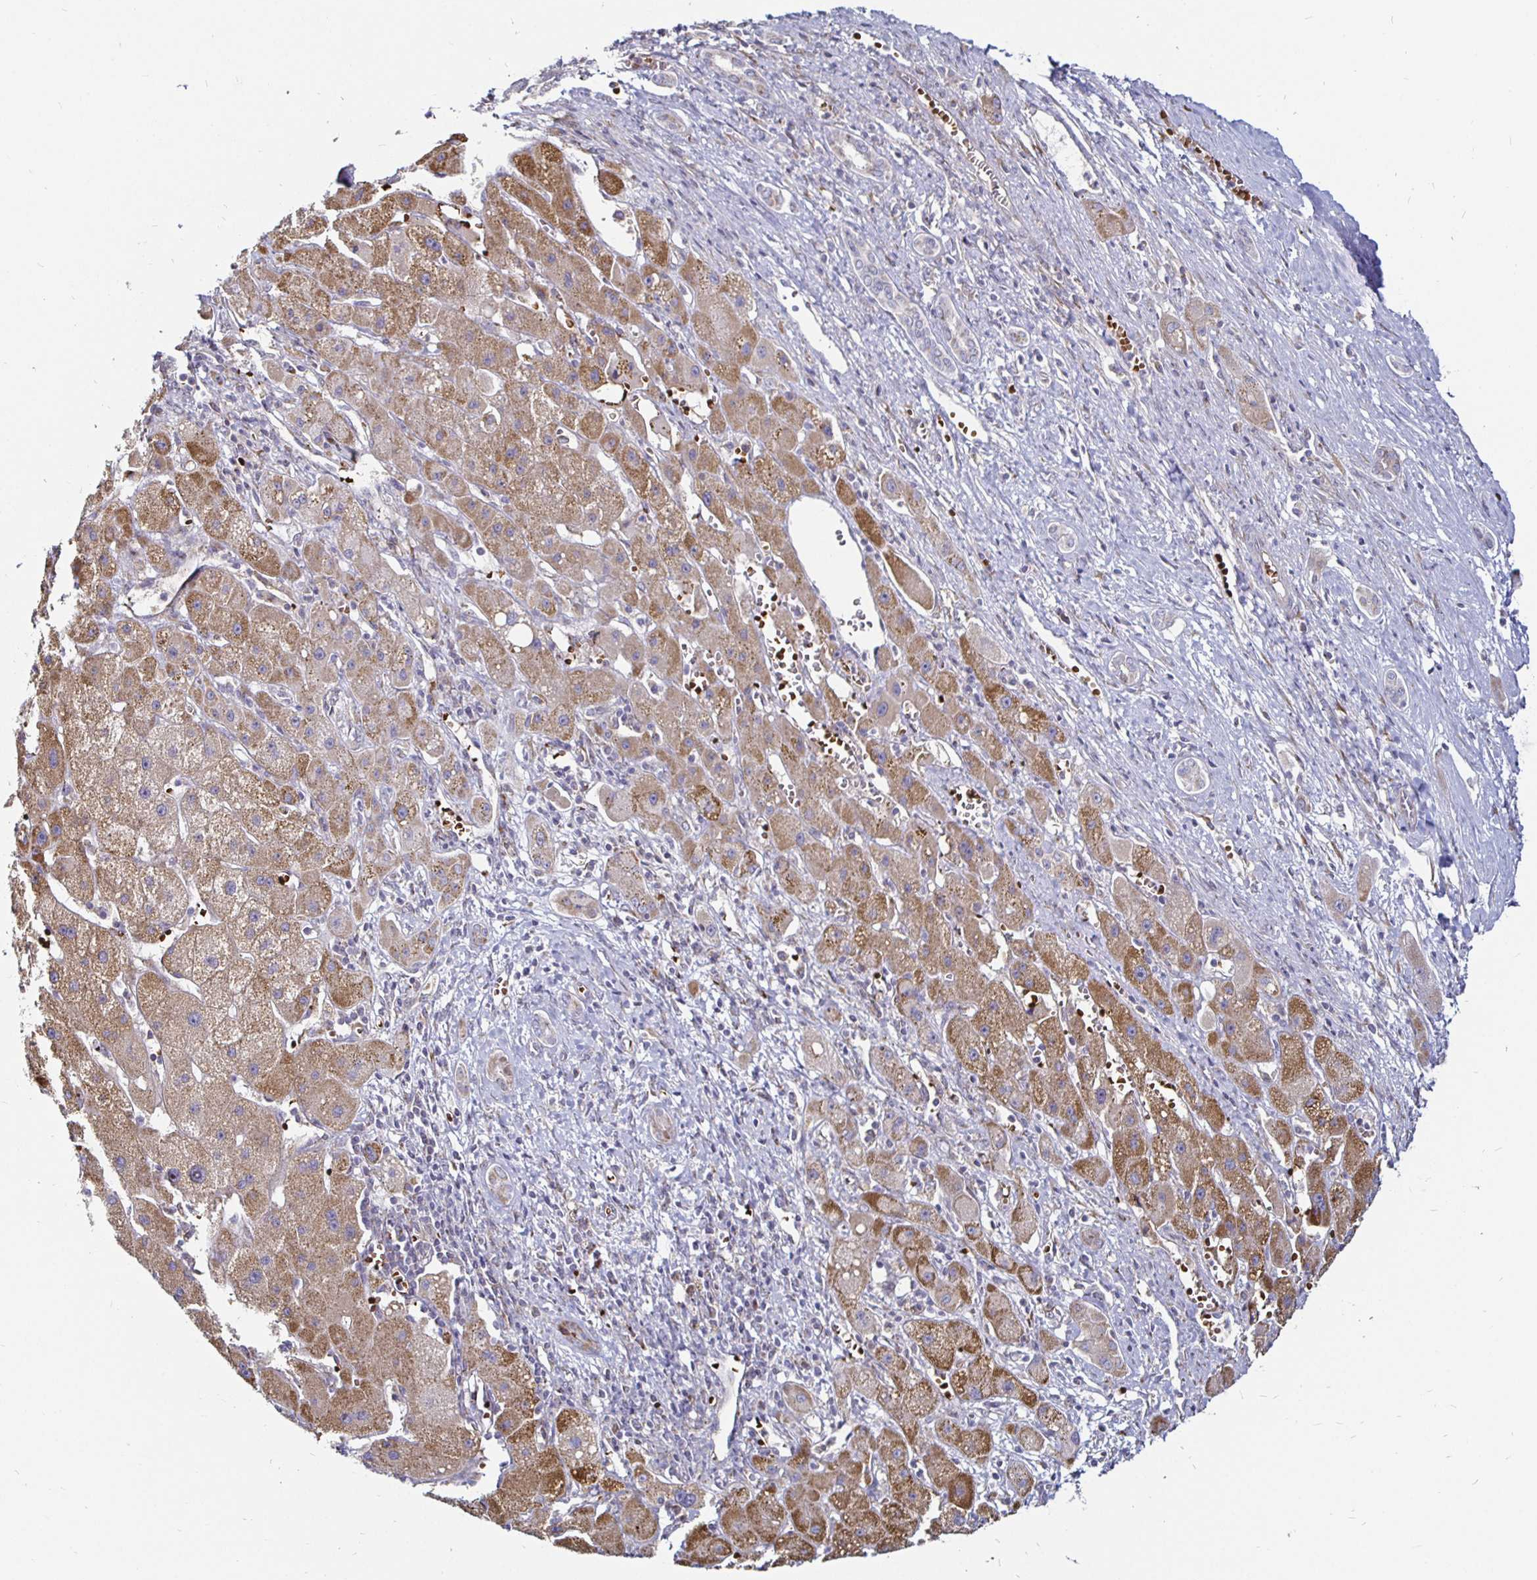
{"staining": {"intensity": "moderate", "quantity": ">75%", "location": "cytoplasmic/membranous"}, "tissue": "liver cancer", "cell_type": "Tumor cells", "image_type": "cancer", "snomed": [{"axis": "morphology", "description": "Carcinoma, Hepatocellular, NOS"}, {"axis": "topography", "description": "Liver"}], "caption": "IHC staining of liver cancer, which exhibits medium levels of moderate cytoplasmic/membranous positivity in about >75% of tumor cells indicating moderate cytoplasmic/membranous protein expression. The staining was performed using DAB (3,3'-diaminobenzidine) (brown) for protein detection and nuclei were counterstained in hematoxylin (blue).", "gene": "ATG3", "patient": {"sex": "female", "age": 82}}